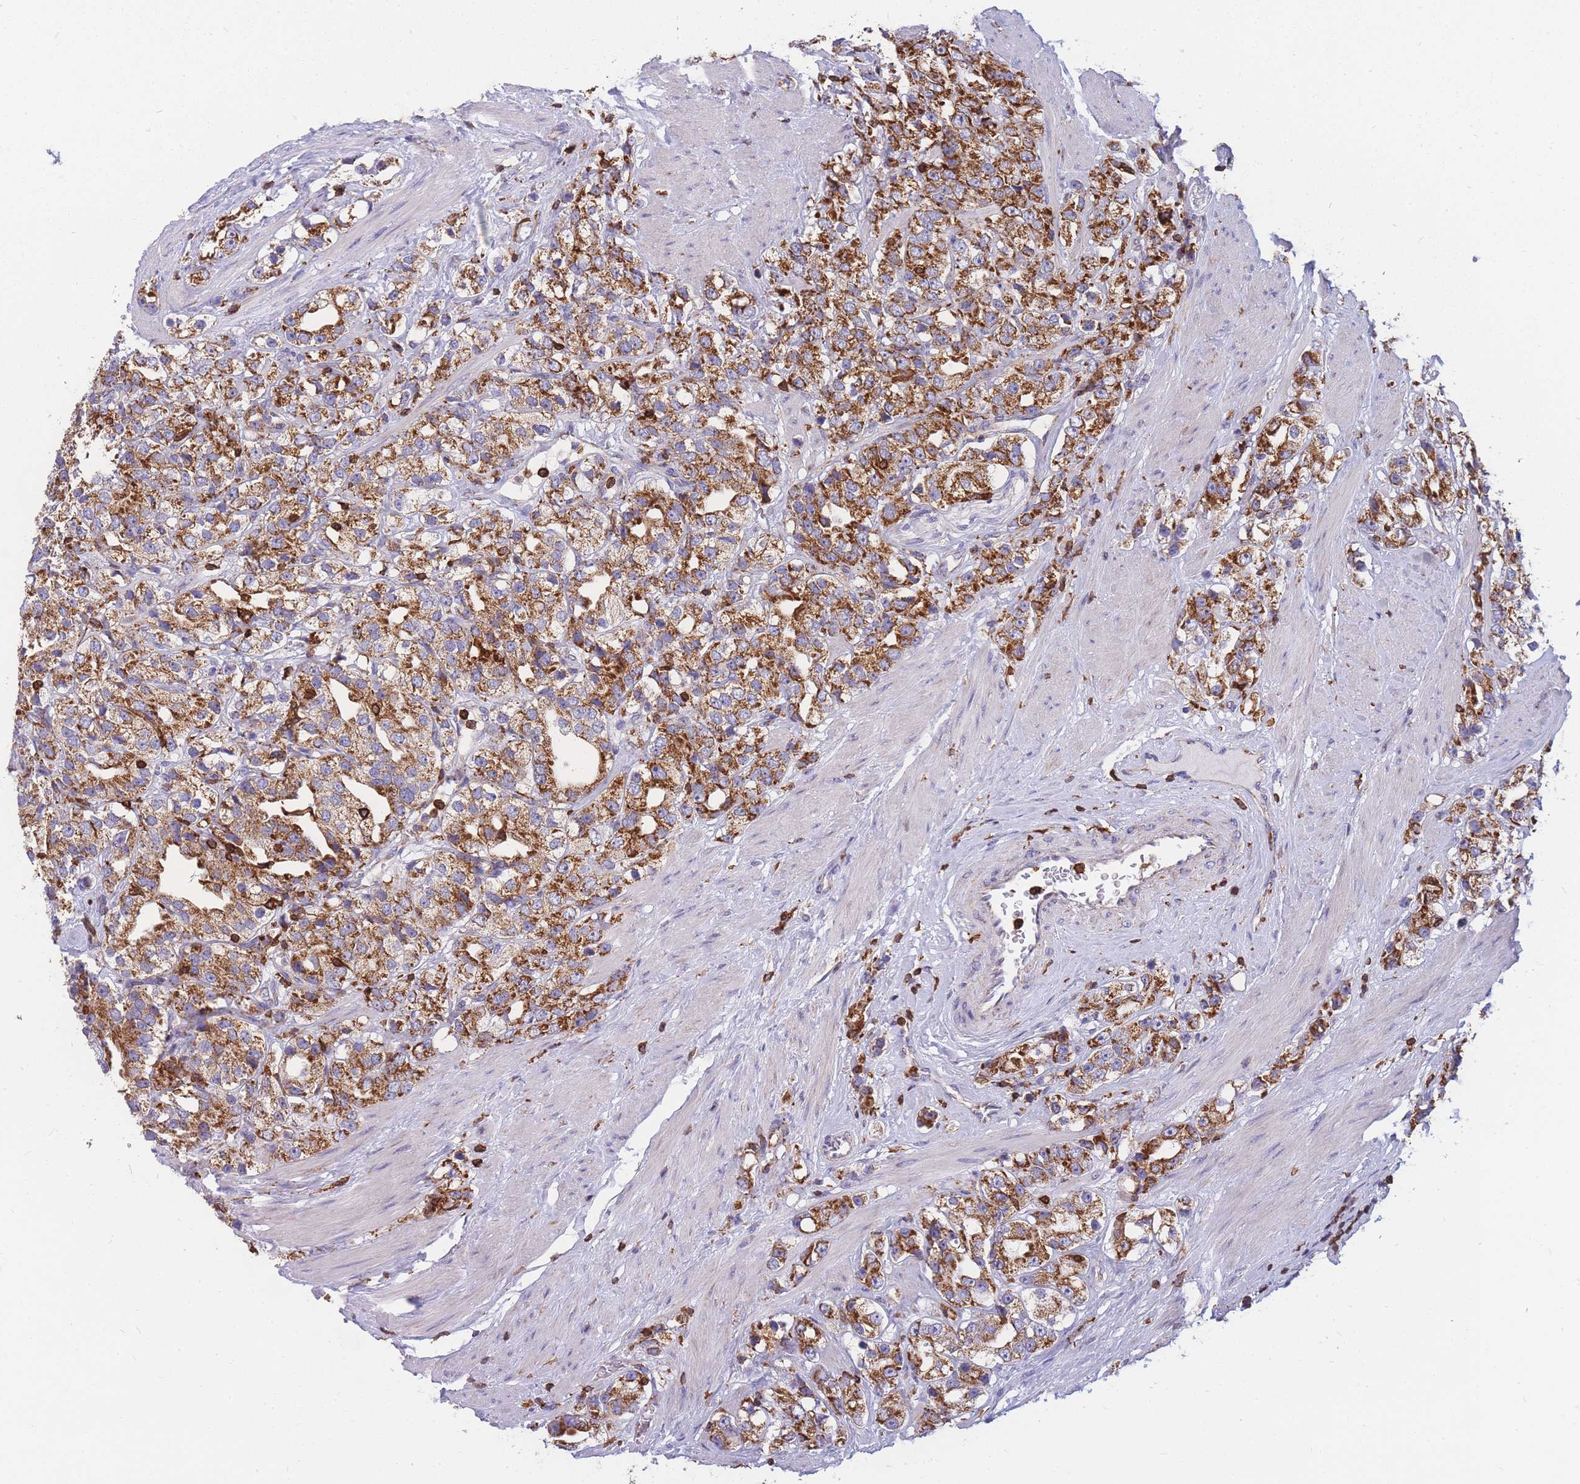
{"staining": {"intensity": "moderate", "quantity": ">75%", "location": "cytoplasmic/membranous"}, "tissue": "prostate cancer", "cell_type": "Tumor cells", "image_type": "cancer", "snomed": [{"axis": "morphology", "description": "Adenocarcinoma, NOS"}, {"axis": "topography", "description": "Prostate"}], "caption": "A medium amount of moderate cytoplasmic/membranous expression is identified in approximately >75% of tumor cells in prostate cancer tissue. The staining was performed using DAB (3,3'-diaminobenzidine) to visualize the protein expression in brown, while the nuclei were stained in blue with hematoxylin (Magnification: 20x).", "gene": "MRPL54", "patient": {"sex": "male", "age": 79}}